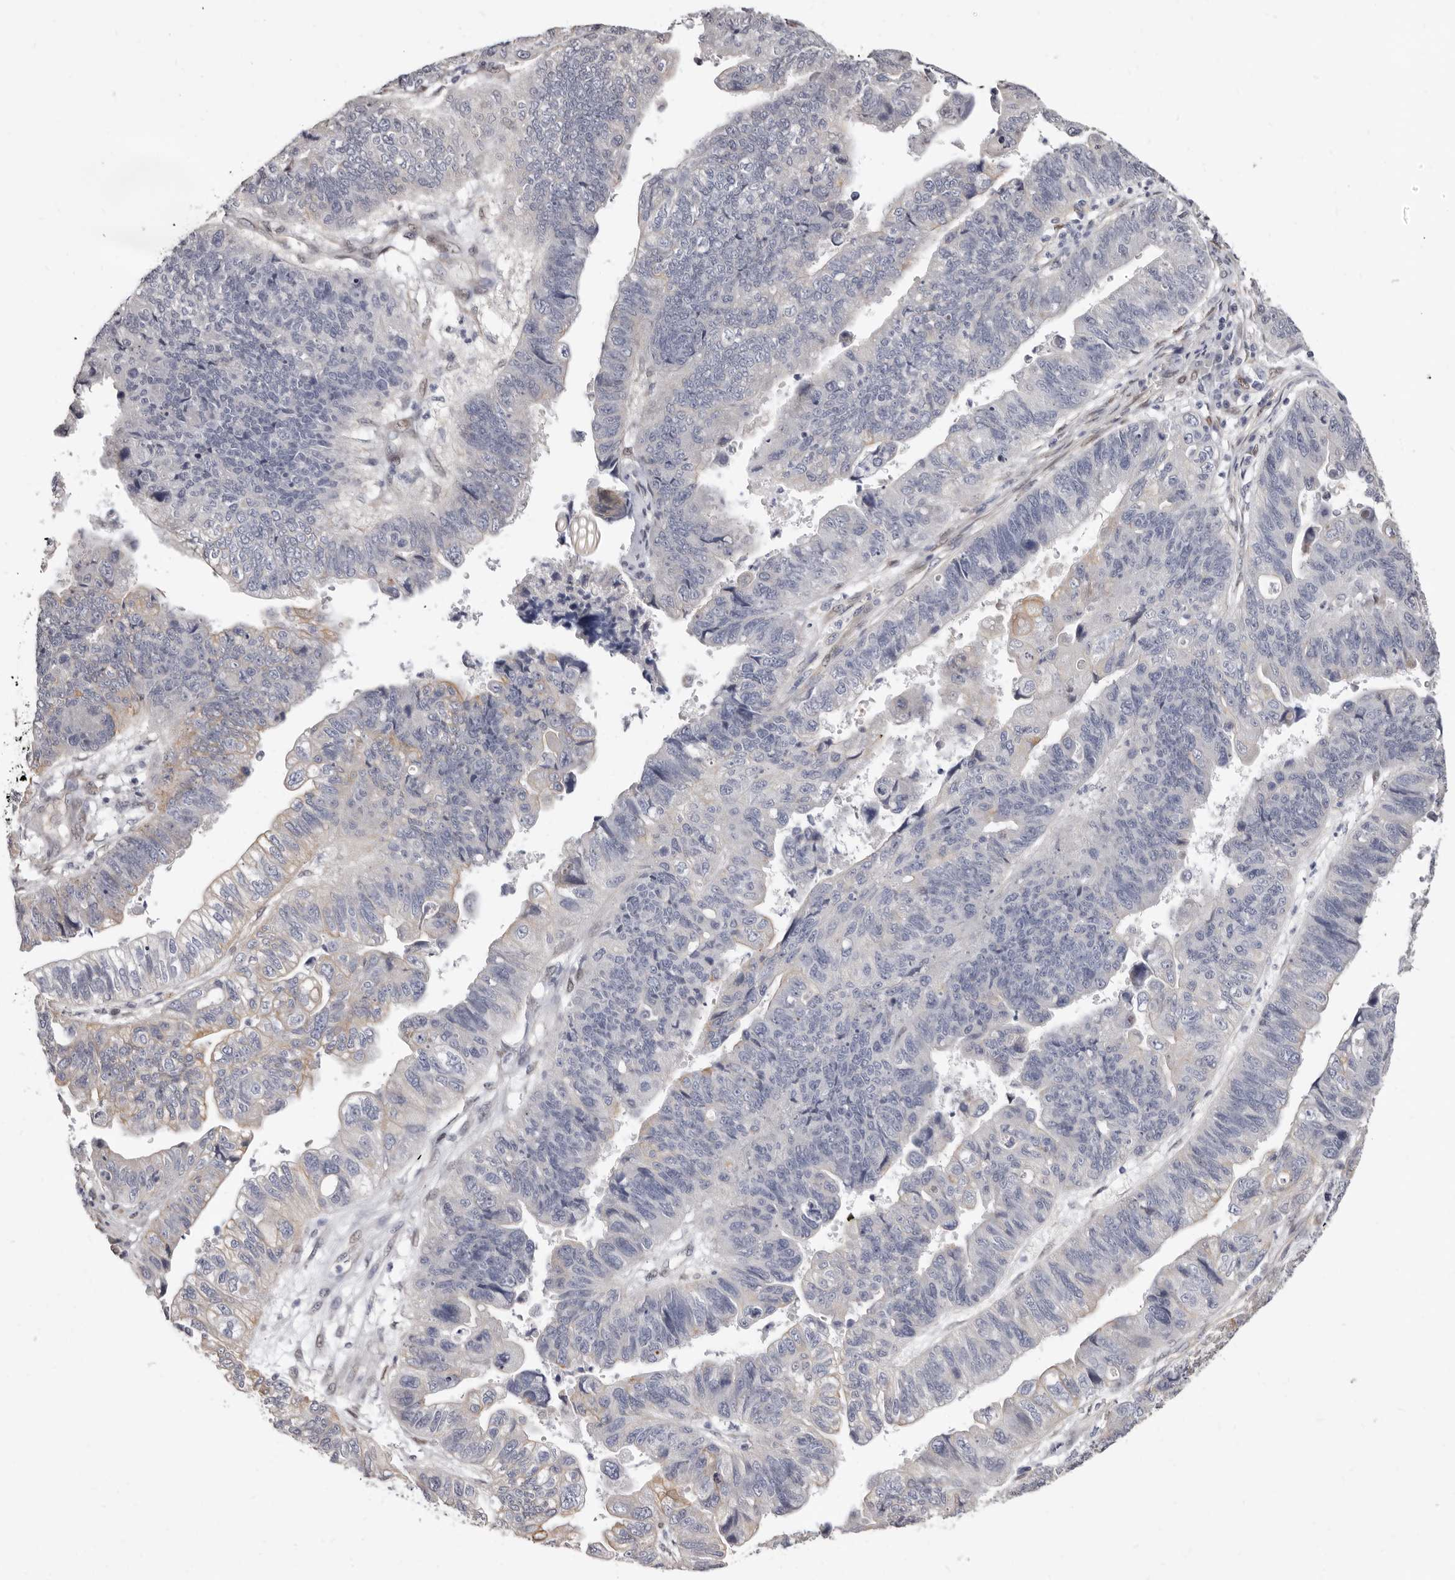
{"staining": {"intensity": "negative", "quantity": "none", "location": "none"}, "tissue": "stomach cancer", "cell_type": "Tumor cells", "image_type": "cancer", "snomed": [{"axis": "morphology", "description": "Adenocarcinoma, NOS"}, {"axis": "topography", "description": "Stomach"}], "caption": "Tumor cells are negative for protein expression in human stomach cancer. Brightfield microscopy of immunohistochemistry (IHC) stained with DAB (brown) and hematoxylin (blue), captured at high magnification.", "gene": "KHDRBS2", "patient": {"sex": "male", "age": 59}}